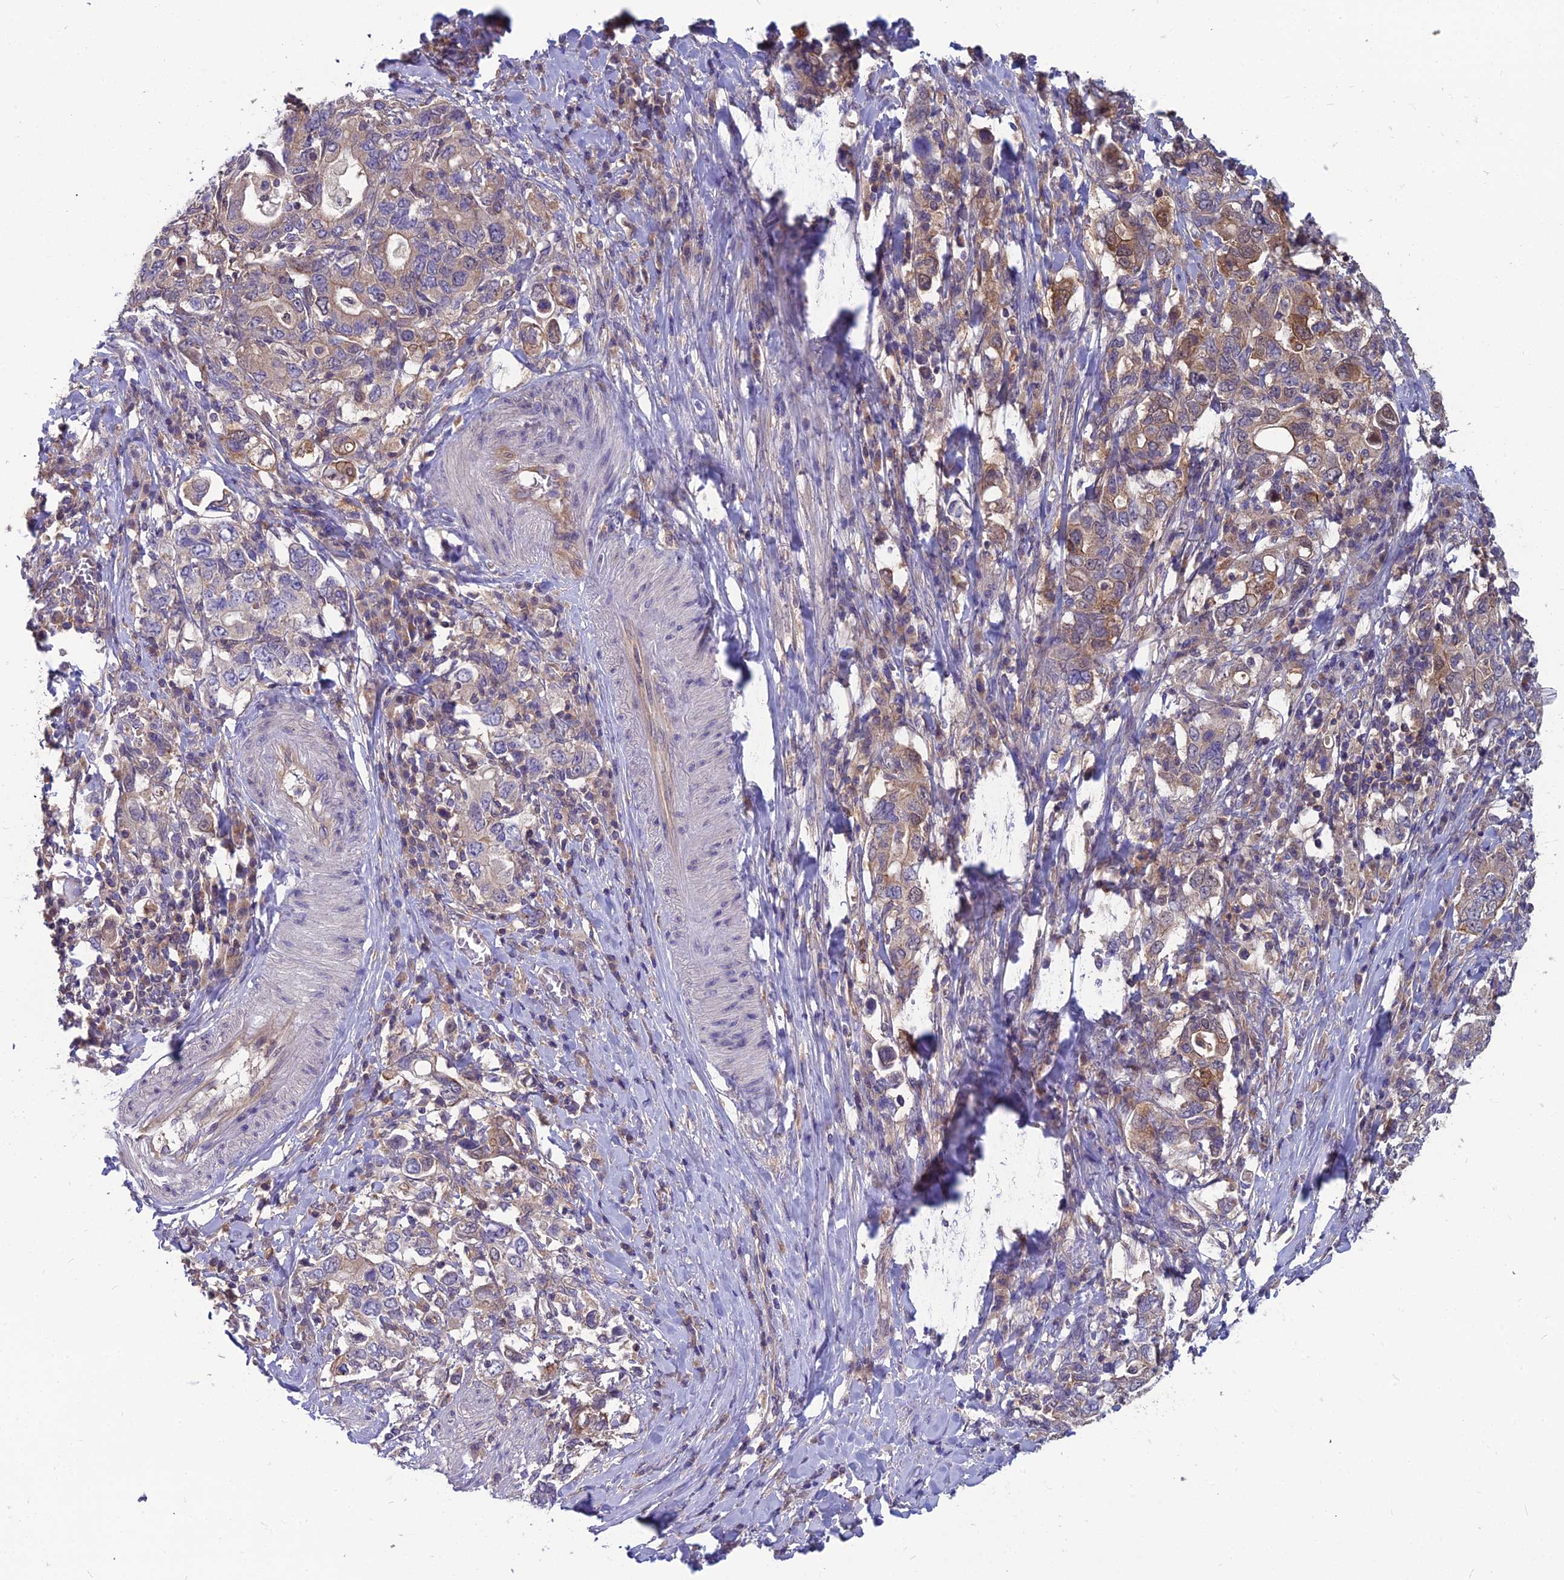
{"staining": {"intensity": "moderate", "quantity": "<25%", "location": "cytoplasmic/membranous"}, "tissue": "stomach cancer", "cell_type": "Tumor cells", "image_type": "cancer", "snomed": [{"axis": "morphology", "description": "Adenocarcinoma, NOS"}, {"axis": "topography", "description": "Stomach, upper"}, {"axis": "topography", "description": "Stomach"}], "caption": "About <25% of tumor cells in stomach cancer show moderate cytoplasmic/membranous protein staining as visualized by brown immunohistochemical staining.", "gene": "MVD", "patient": {"sex": "male", "age": 62}}